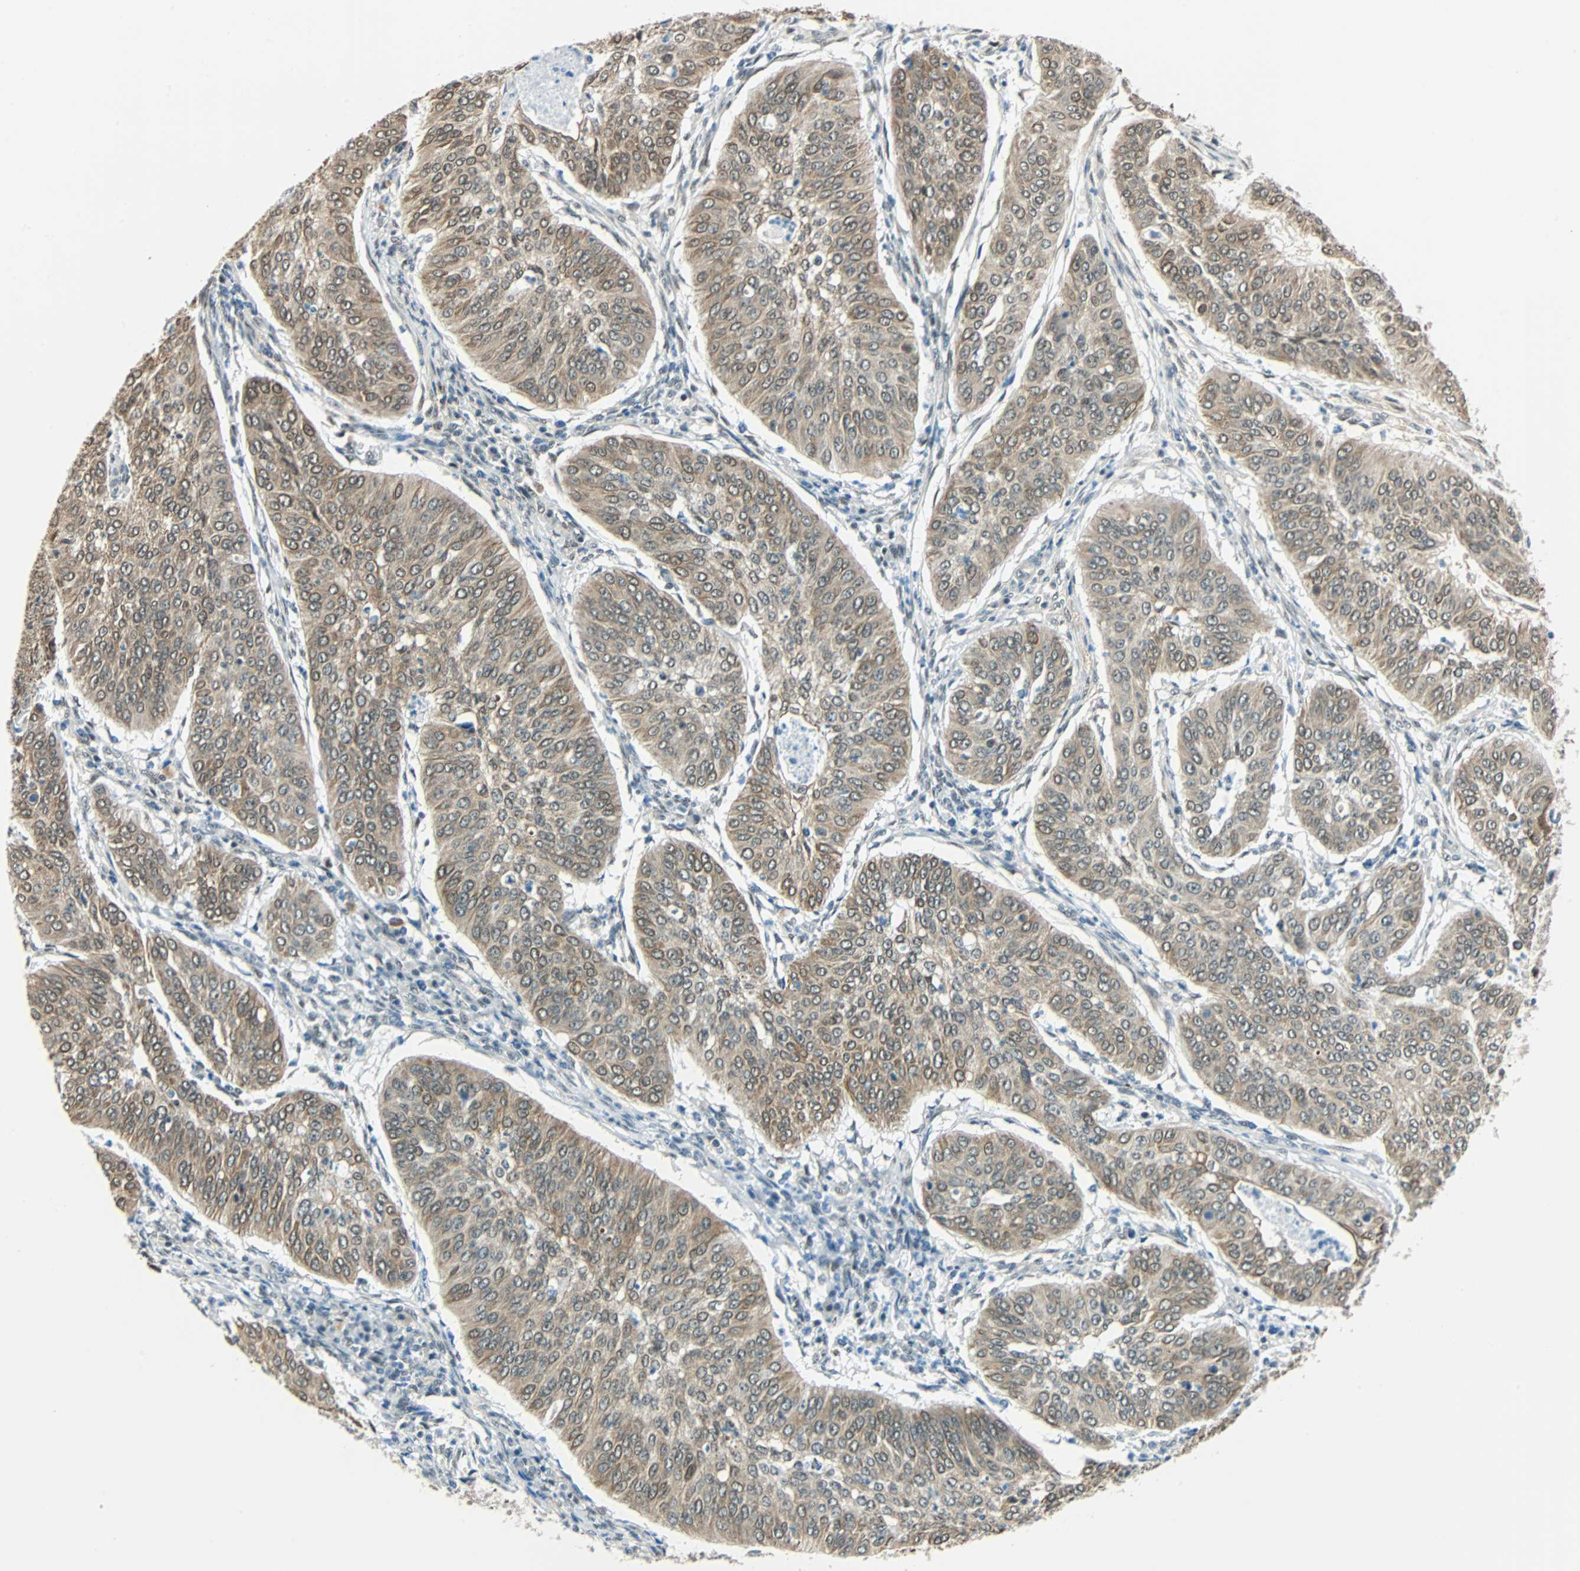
{"staining": {"intensity": "weak", "quantity": ">75%", "location": "cytoplasmic/membranous"}, "tissue": "cervical cancer", "cell_type": "Tumor cells", "image_type": "cancer", "snomed": [{"axis": "morphology", "description": "Normal tissue, NOS"}, {"axis": "morphology", "description": "Squamous cell carcinoma, NOS"}, {"axis": "topography", "description": "Cervix"}], "caption": "Tumor cells show low levels of weak cytoplasmic/membranous staining in approximately >75% of cells in cervical squamous cell carcinoma.", "gene": "NELFE", "patient": {"sex": "female", "age": 39}}